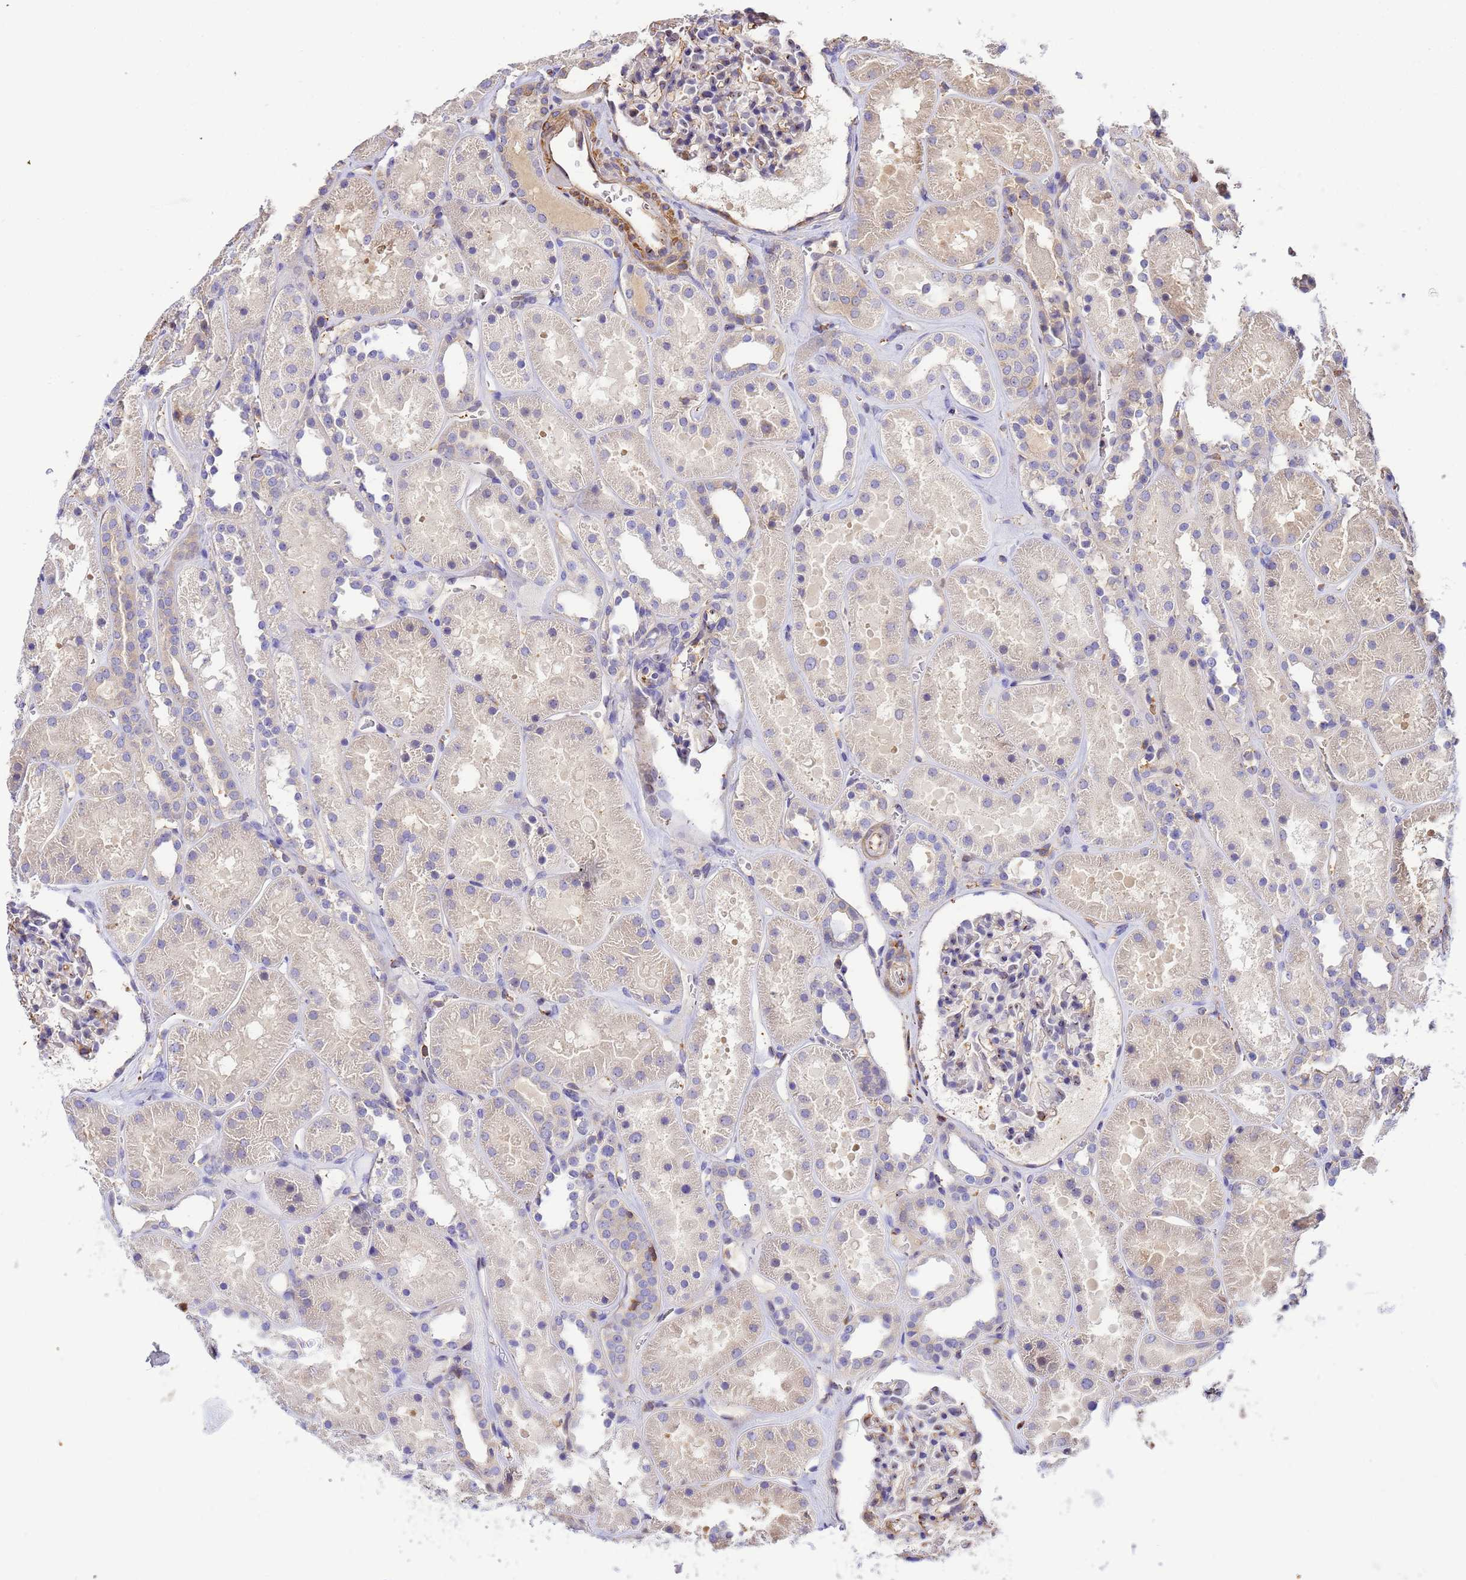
{"staining": {"intensity": "weak", "quantity": "25%-75%", "location": "cytoplasmic/membranous"}, "tissue": "kidney", "cell_type": "Cells in glomeruli", "image_type": "normal", "snomed": [{"axis": "morphology", "description": "Normal tissue, NOS"}, {"axis": "topography", "description": "Kidney"}], "caption": "Immunohistochemical staining of normal kidney displays 25%-75% levels of weak cytoplasmic/membranous protein positivity in approximately 25%-75% of cells in glomeruli.", "gene": "WDR64", "patient": {"sex": "female", "age": 41}}